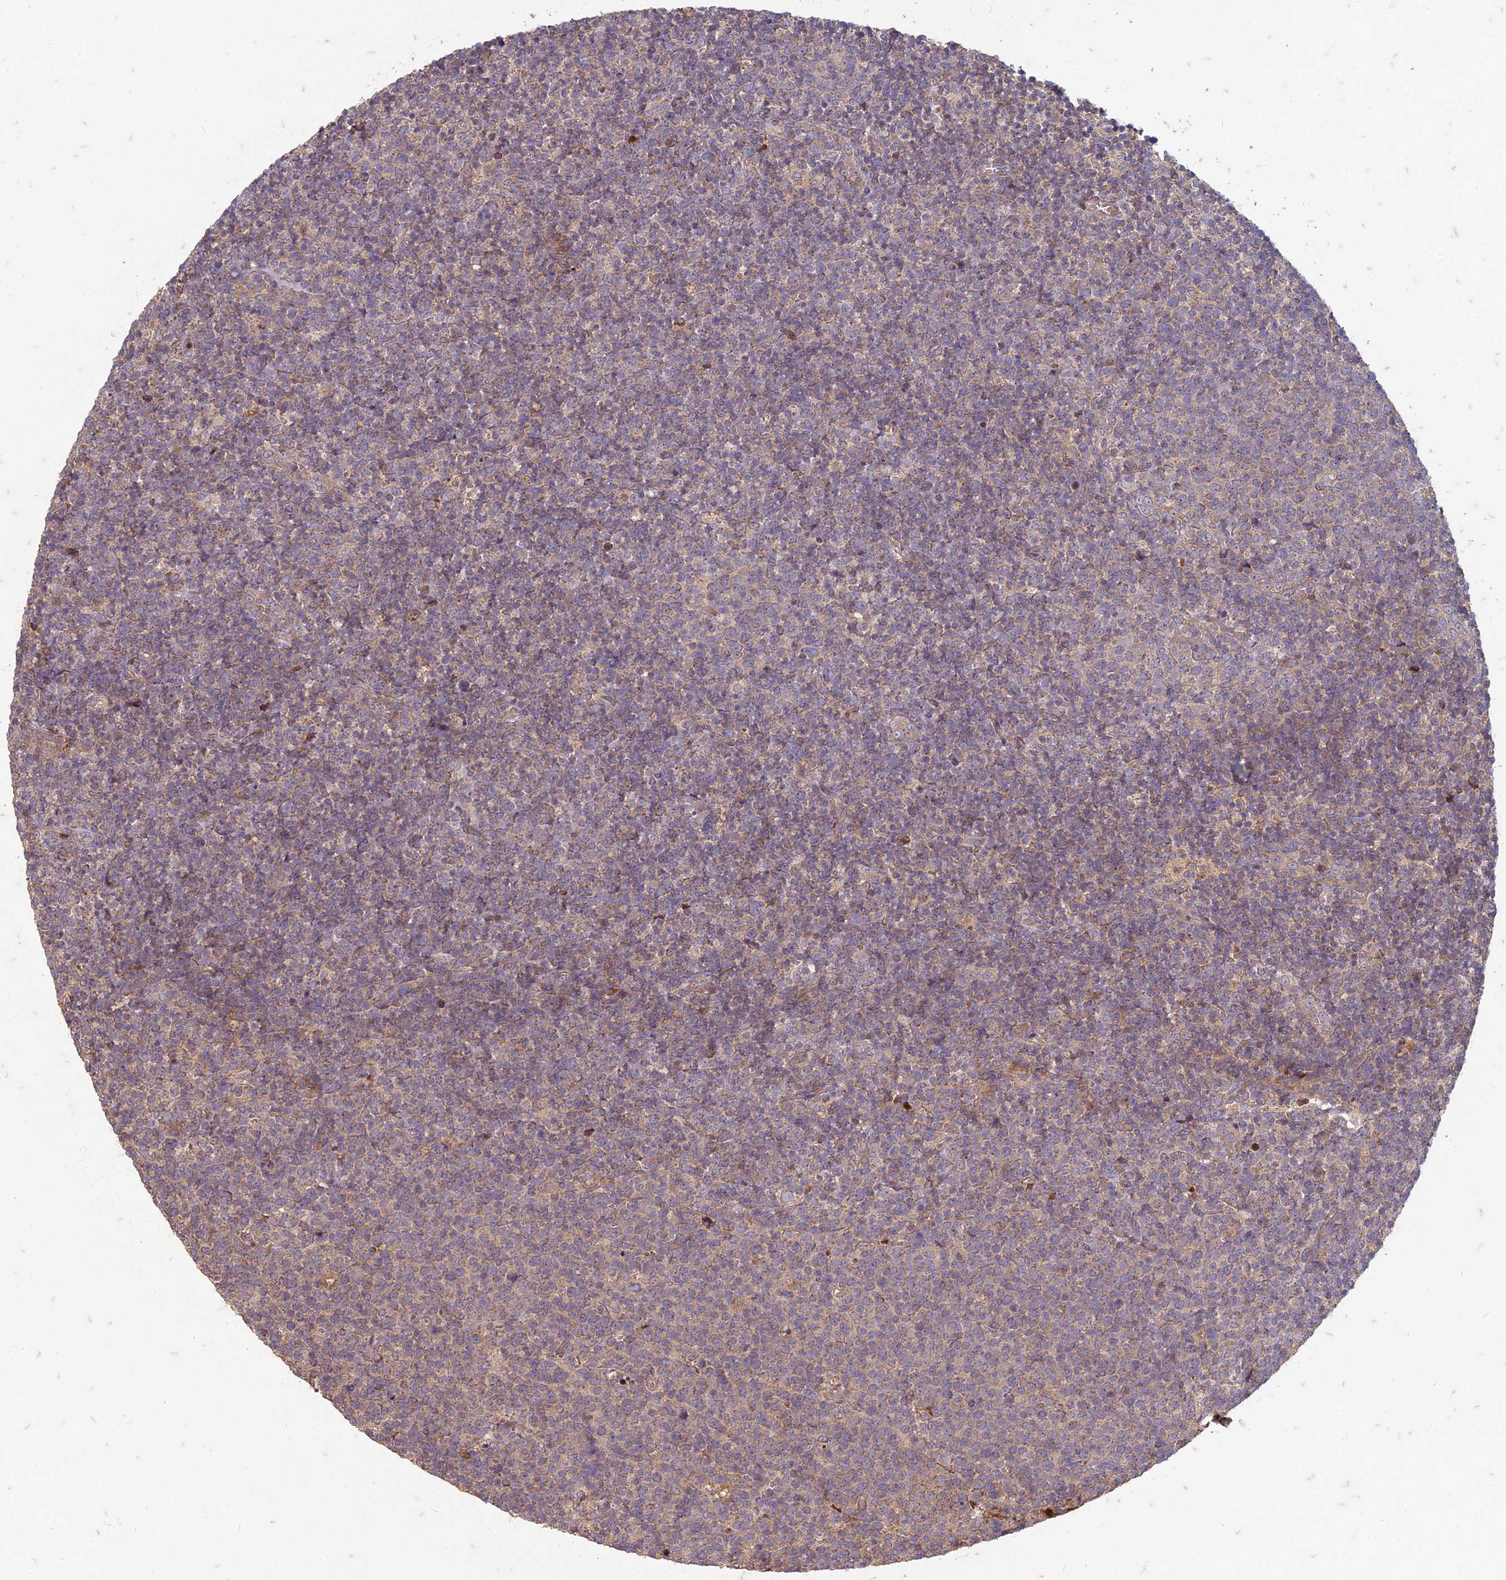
{"staining": {"intensity": "negative", "quantity": "none", "location": "none"}, "tissue": "lymphoma", "cell_type": "Tumor cells", "image_type": "cancer", "snomed": [{"axis": "morphology", "description": "Malignant lymphoma, non-Hodgkin's type, High grade"}, {"axis": "topography", "description": "Lymph node"}], "caption": "High magnification brightfield microscopy of high-grade malignant lymphoma, non-Hodgkin's type stained with DAB (3,3'-diaminobenzidine) (brown) and counterstained with hematoxylin (blue): tumor cells show no significant positivity.", "gene": "TCF25", "patient": {"sex": "male", "age": 61}}